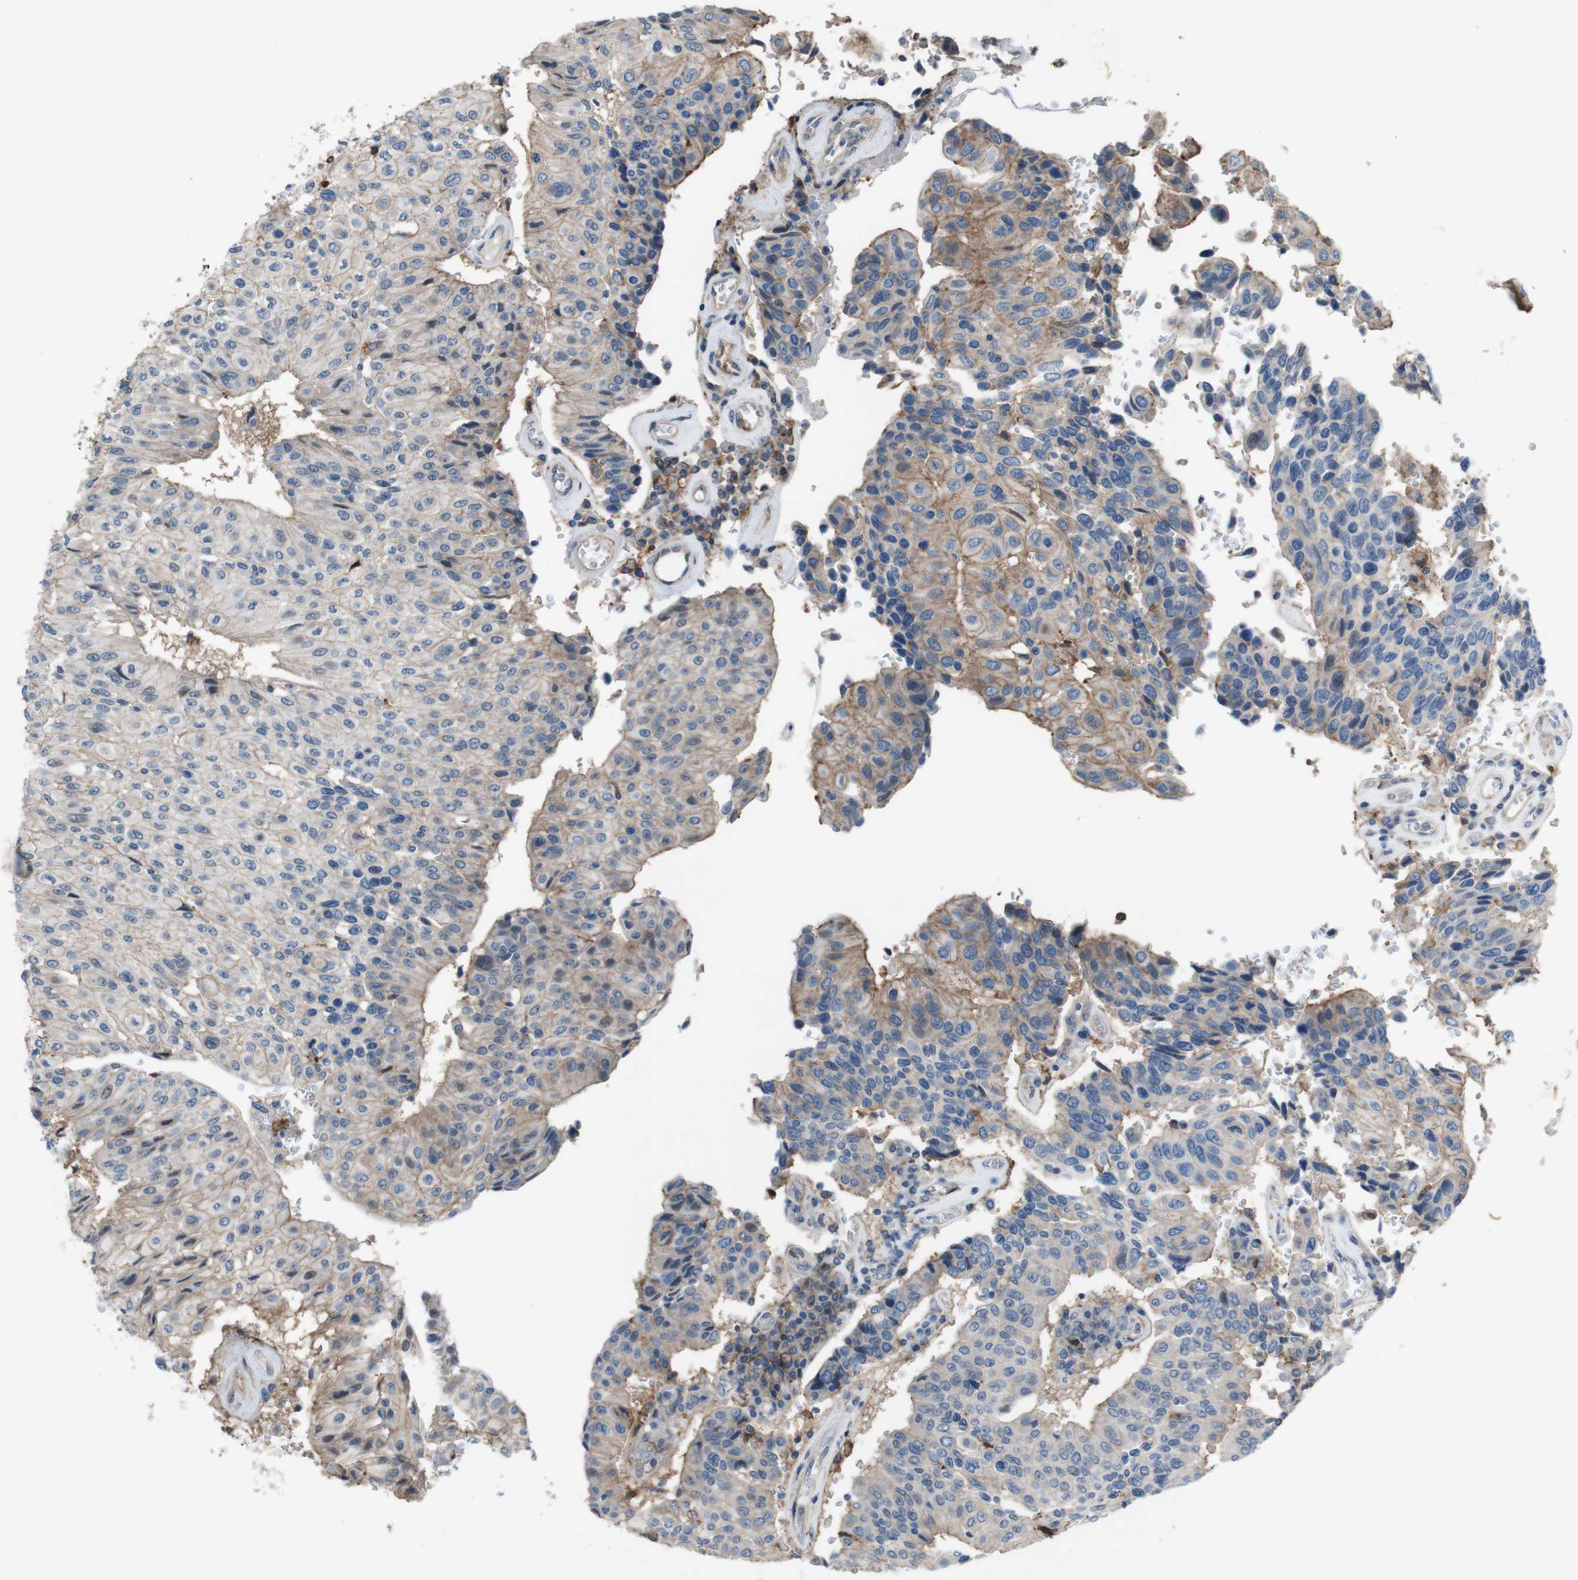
{"staining": {"intensity": "weak", "quantity": "25%-75%", "location": "cytoplasmic/membranous"}, "tissue": "urothelial cancer", "cell_type": "Tumor cells", "image_type": "cancer", "snomed": [{"axis": "morphology", "description": "Urothelial carcinoma, High grade"}, {"axis": "topography", "description": "Urinary bladder"}], "caption": "A brown stain shows weak cytoplasmic/membranous staining of a protein in high-grade urothelial carcinoma tumor cells.", "gene": "ATP2B1", "patient": {"sex": "male", "age": 66}}